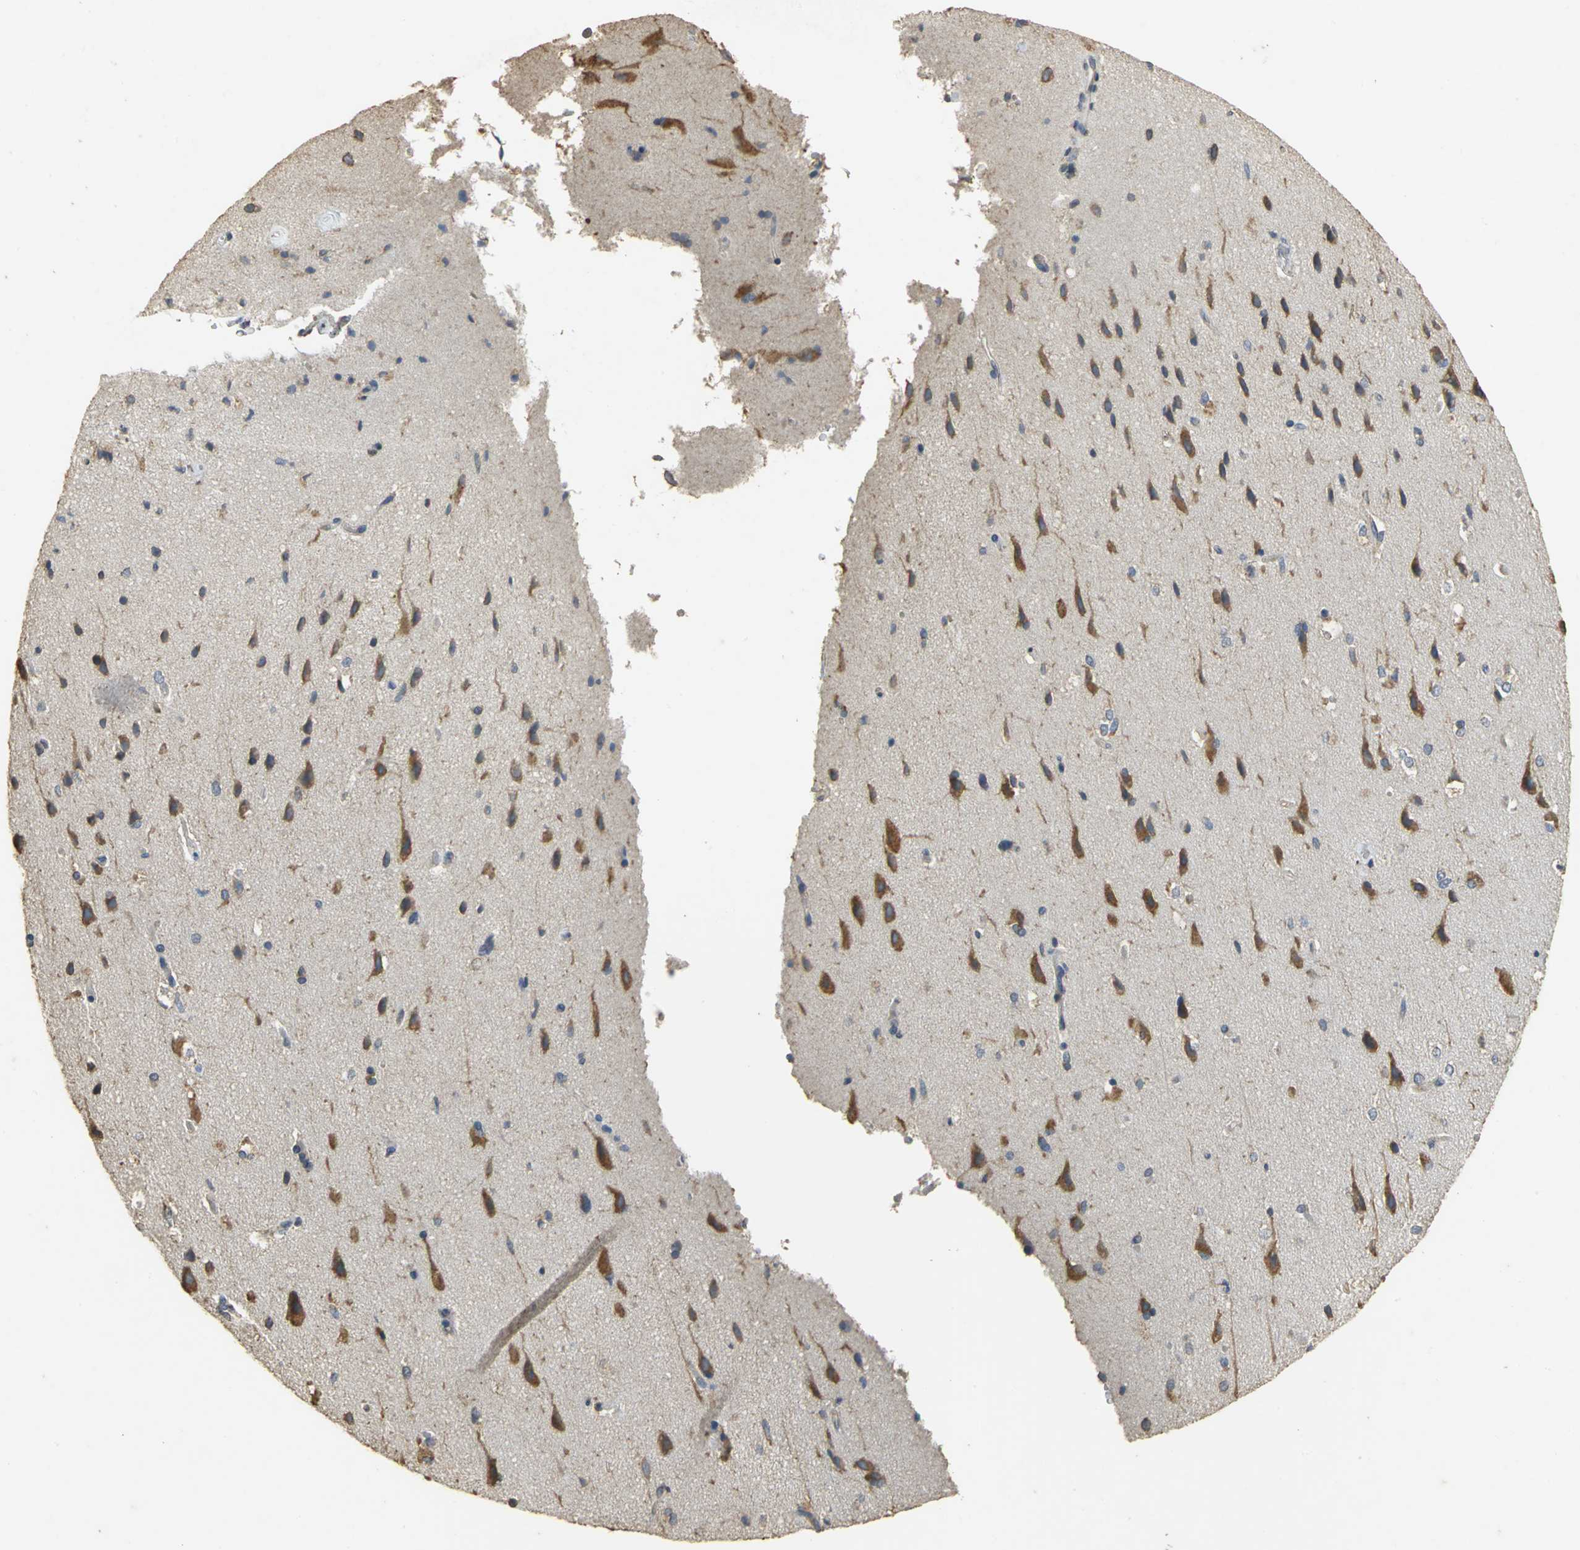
{"staining": {"intensity": "negative", "quantity": "none", "location": "none"}, "tissue": "cerebral cortex", "cell_type": "Endothelial cells", "image_type": "normal", "snomed": [{"axis": "morphology", "description": "Normal tissue, NOS"}, {"axis": "topography", "description": "Cerebral cortex"}], "caption": "DAB immunohistochemical staining of normal human cerebral cortex reveals no significant expression in endothelial cells. (DAB IHC with hematoxylin counter stain).", "gene": "ACSL4", "patient": {"sex": "male", "age": 62}}